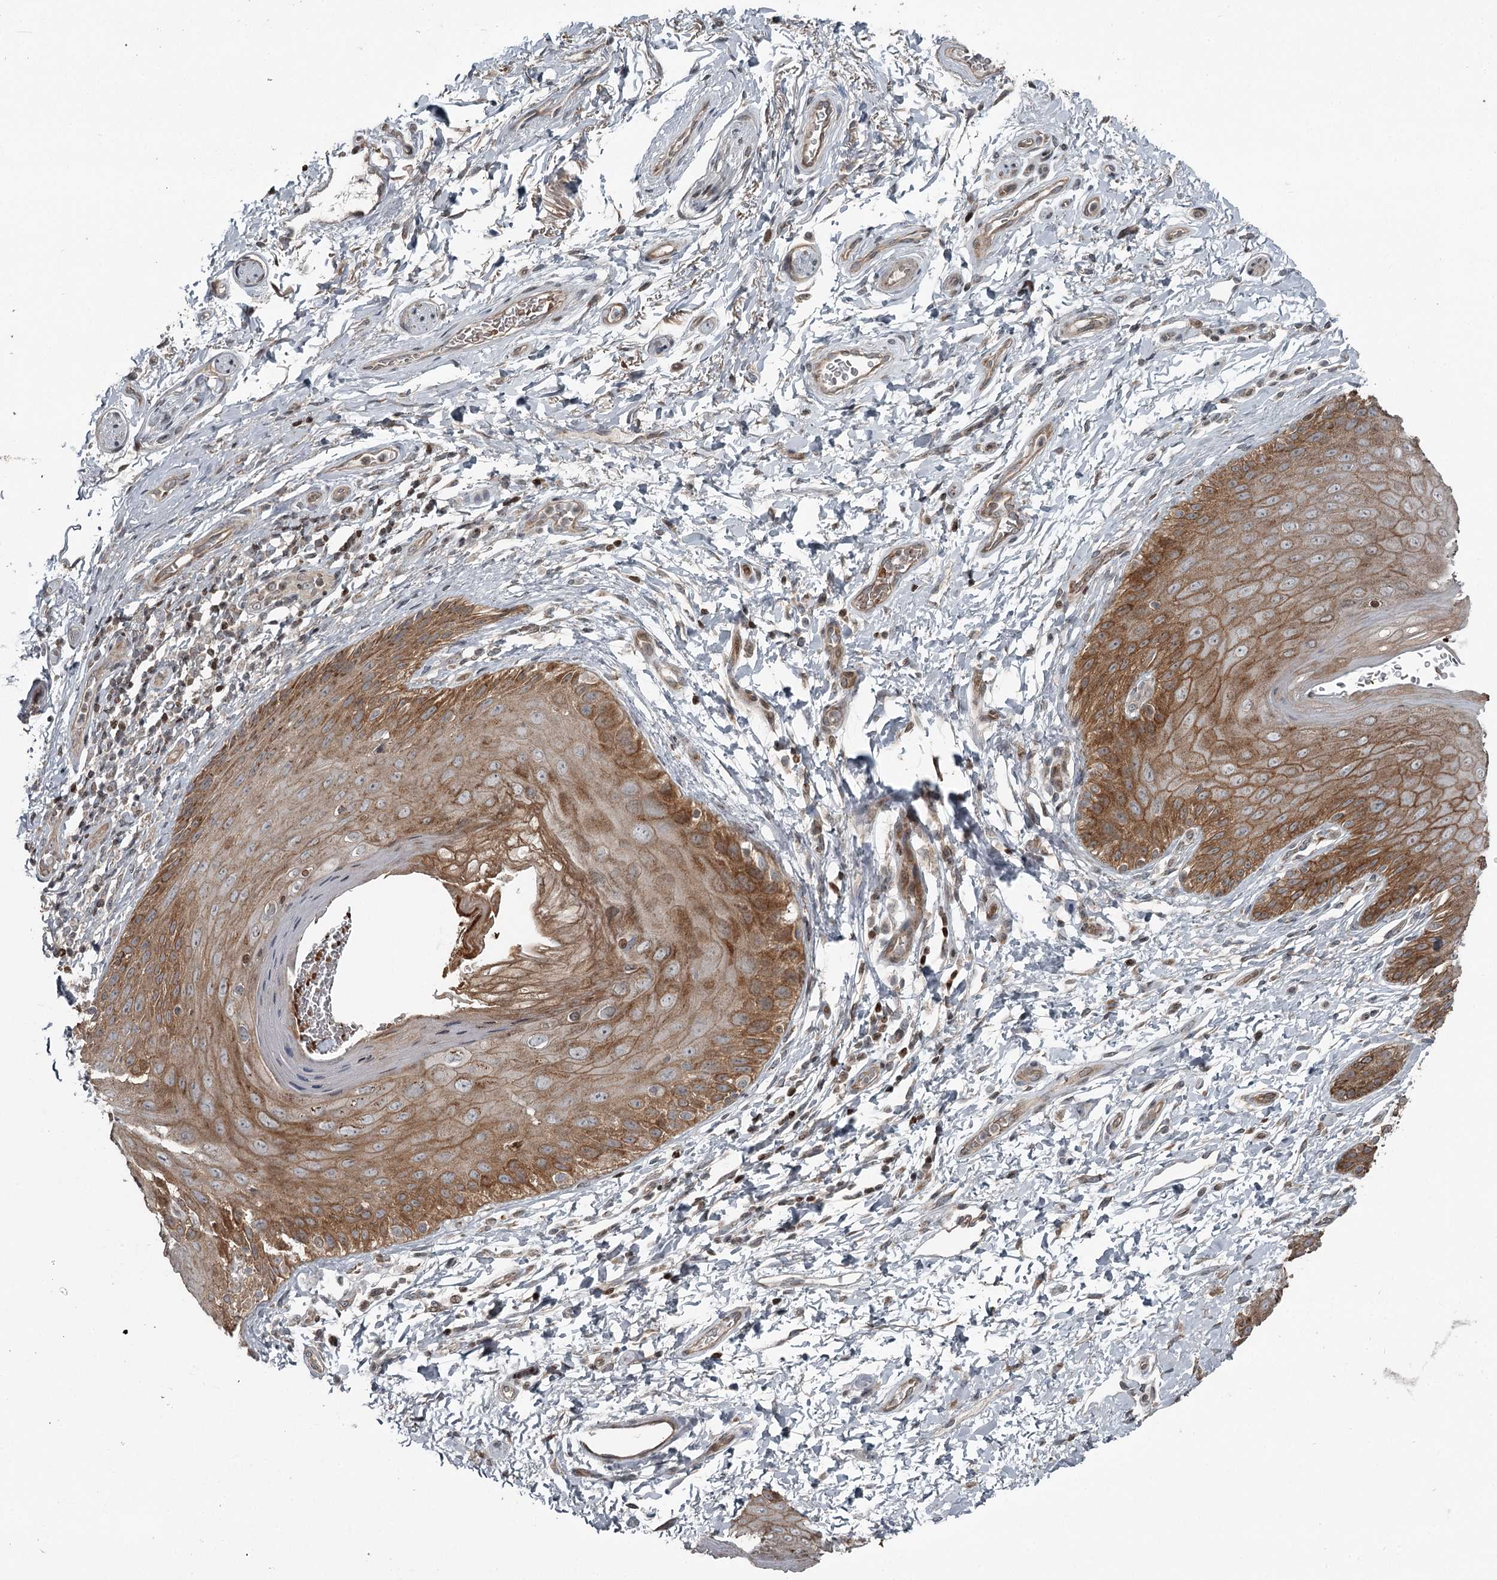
{"staining": {"intensity": "moderate", "quantity": ">75%", "location": "cytoplasmic/membranous"}, "tissue": "skin", "cell_type": "Epidermal cells", "image_type": "normal", "snomed": [{"axis": "morphology", "description": "Normal tissue, NOS"}, {"axis": "topography", "description": "Anal"}], "caption": "Immunohistochemical staining of normal skin displays moderate cytoplasmic/membranous protein positivity in approximately >75% of epidermal cells.", "gene": "RASSF8", "patient": {"sex": "male", "age": 44}}